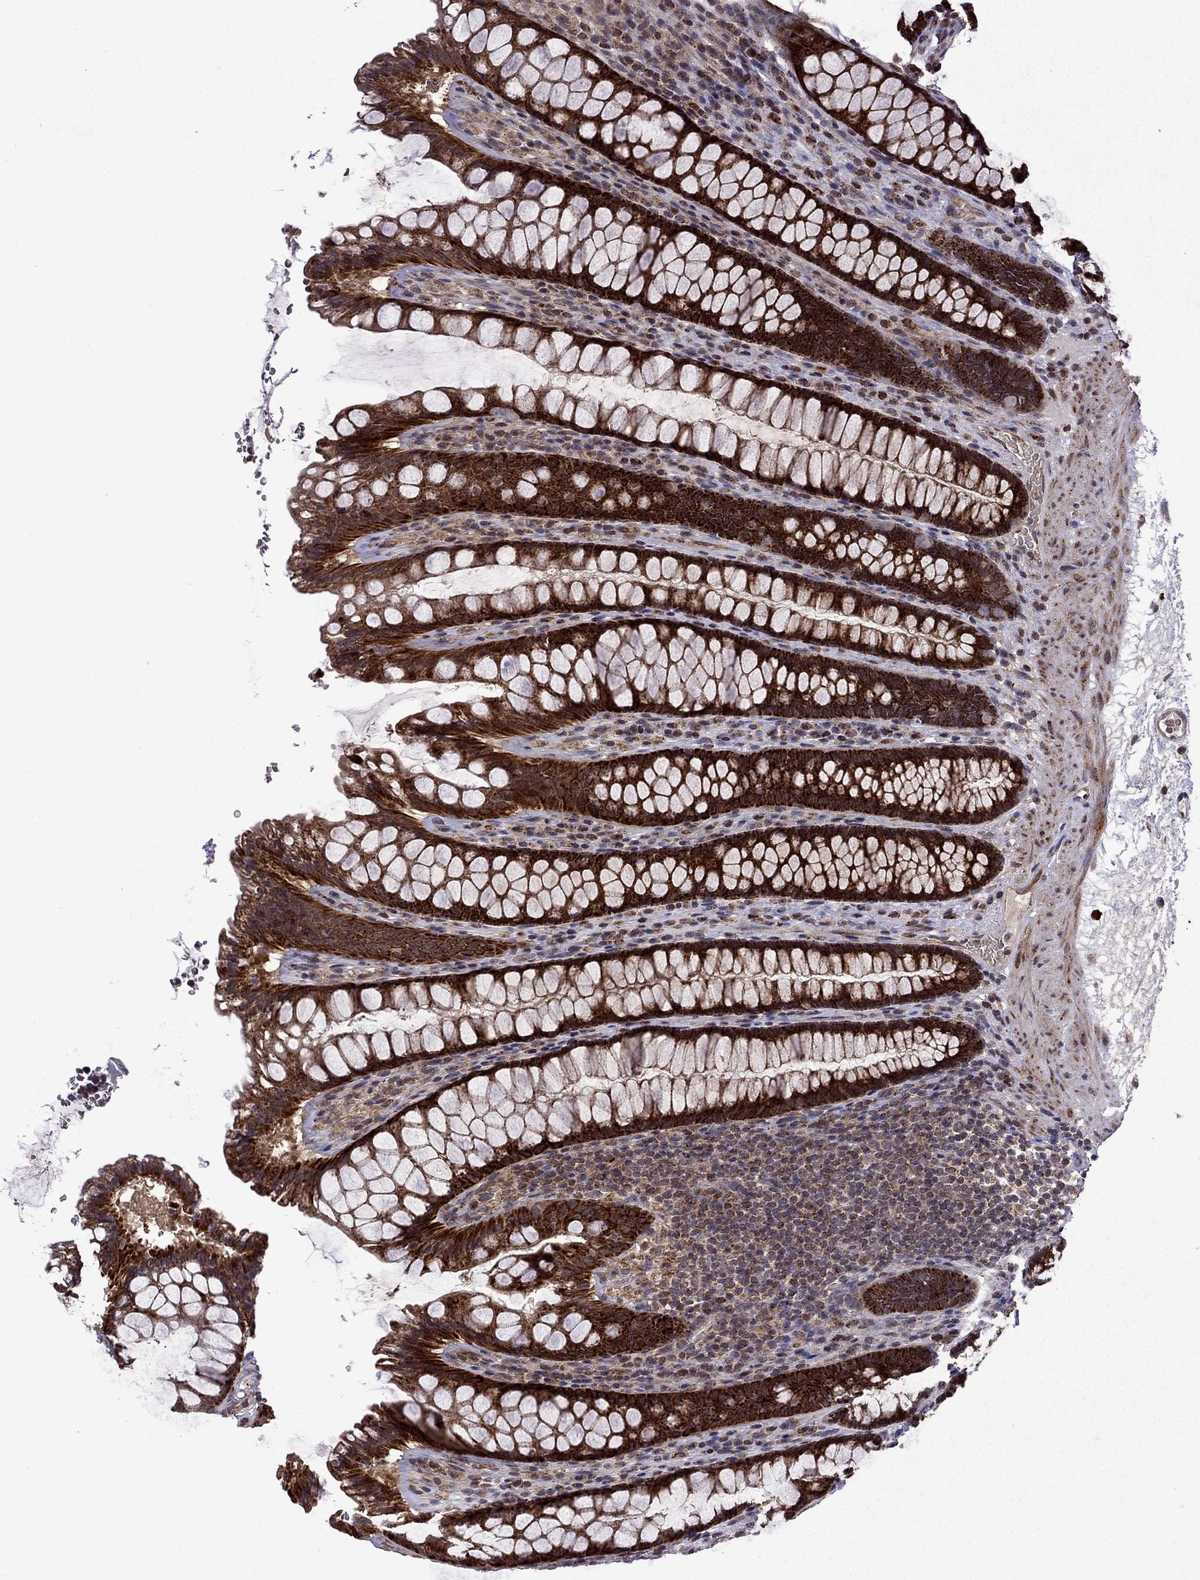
{"staining": {"intensity": "strong", "quantity": ">75%", "location": "cytoplasmic/membranous"}, "tissue": "rectum", "cell_type": "Glandular cells", "image_type": "normal", "snomed": [{"axis": "morphology", "description": "Normal tissue, NOS"}, {"axis": "topography", "description": "Rectum"}], "caption": "The image displays staining of normal rectum, revealing strong cytoplasmic/membranous protein expression (brown color) within glandular cells.", "gene": "TAB2", "patient": {"sex": "male", "age": 72}}